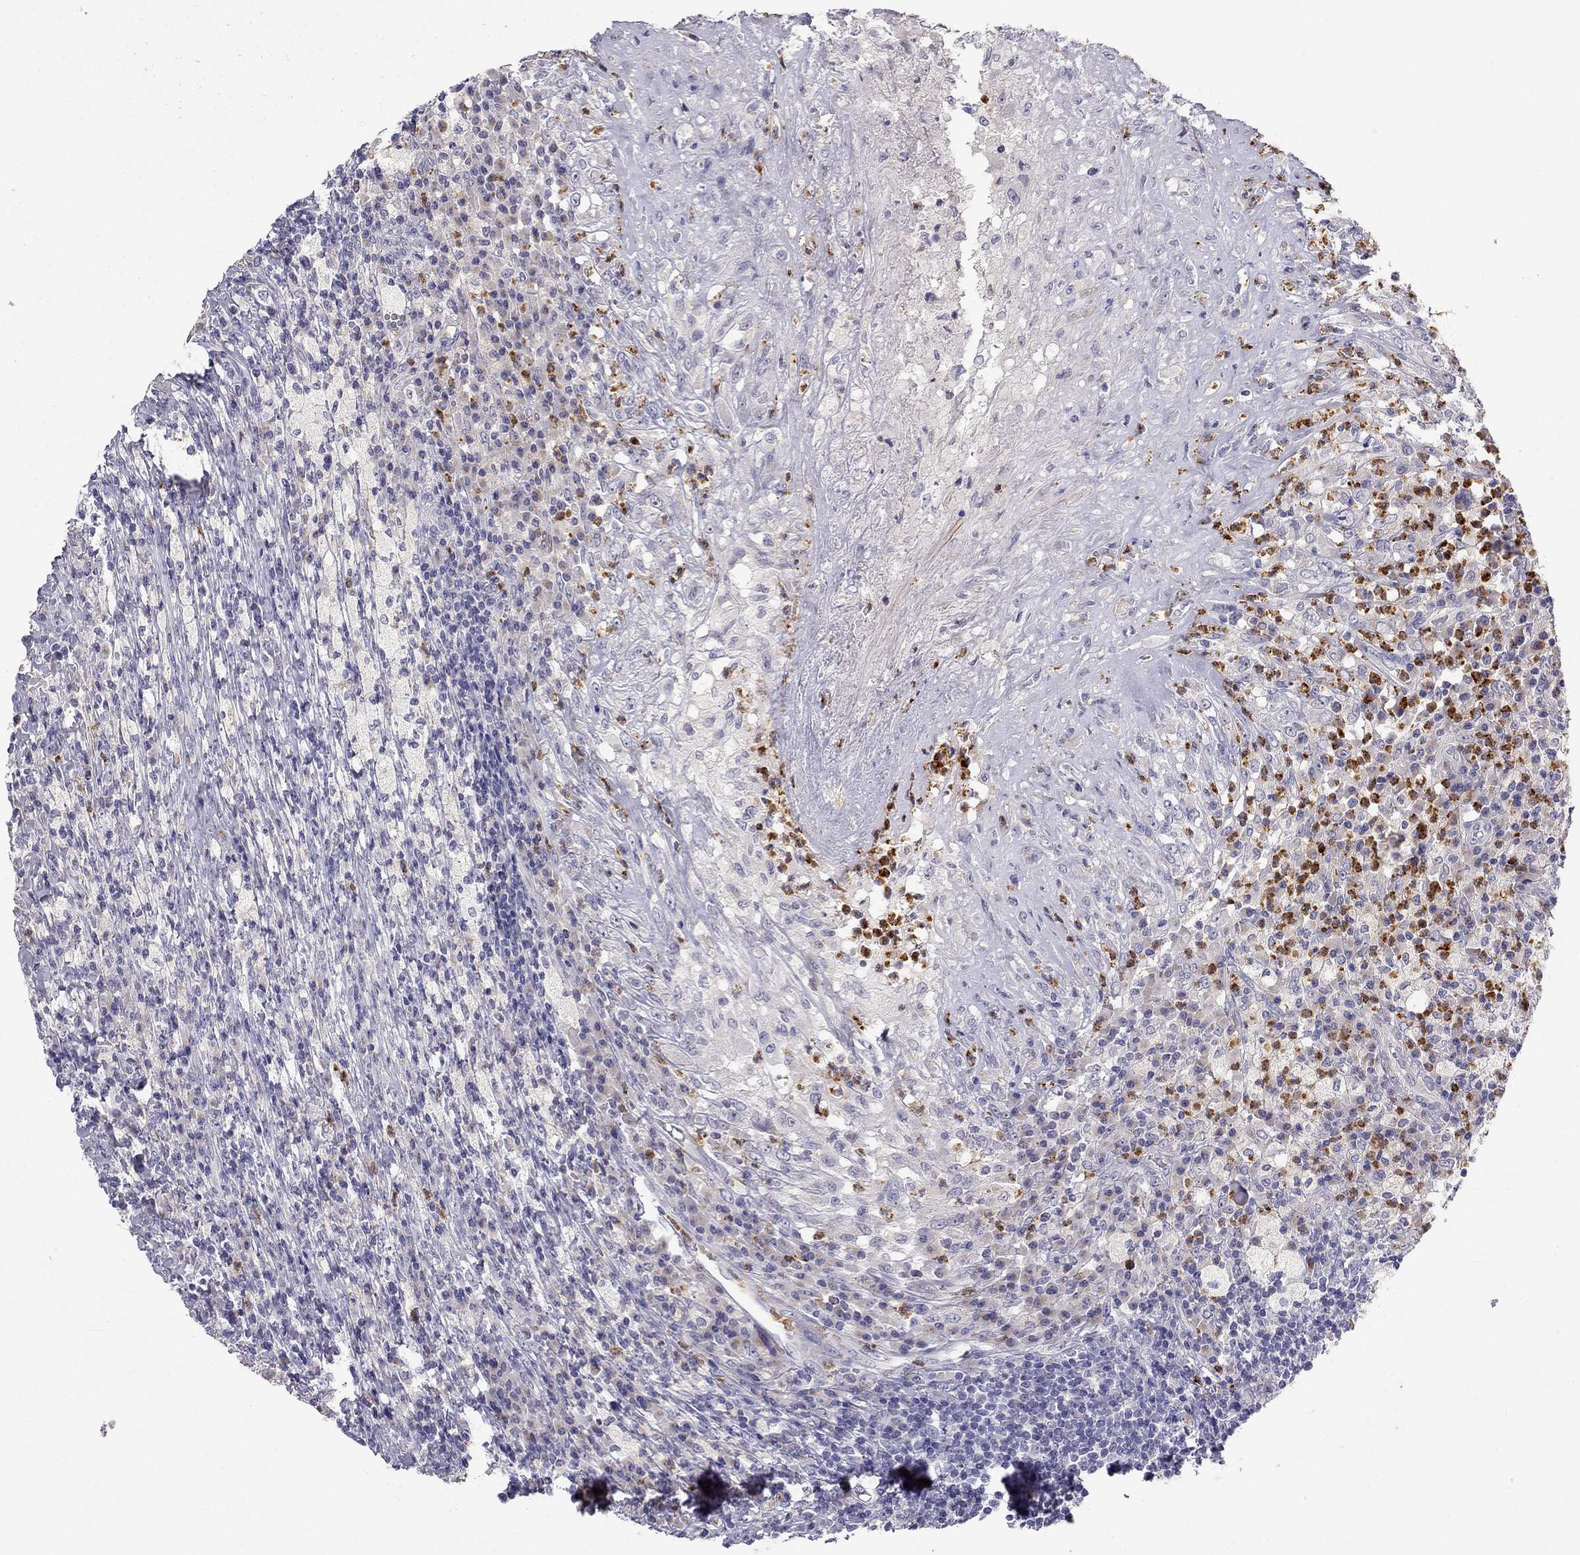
{"staining": {"intensity": "negative", "quantity": "none", "location": "none"}, "tissue": "testis cancer", "cell_type": "Tumor cells", "image_type": "cancer", "snomed": [{"axis": "morphology", "description": "Necrosis, NOS"}, {"axis": "morphology", "description": "Carcinoma, Embryonal, NOS"}, {"axis": "topography", "description": "Testis"}], "caption": "Immunohistochemistry (IHC) of human testis cancer reveals no staining in tumor cells.", "gene": "C16orf89", "patient": {"sex": "male", "age": 19}}